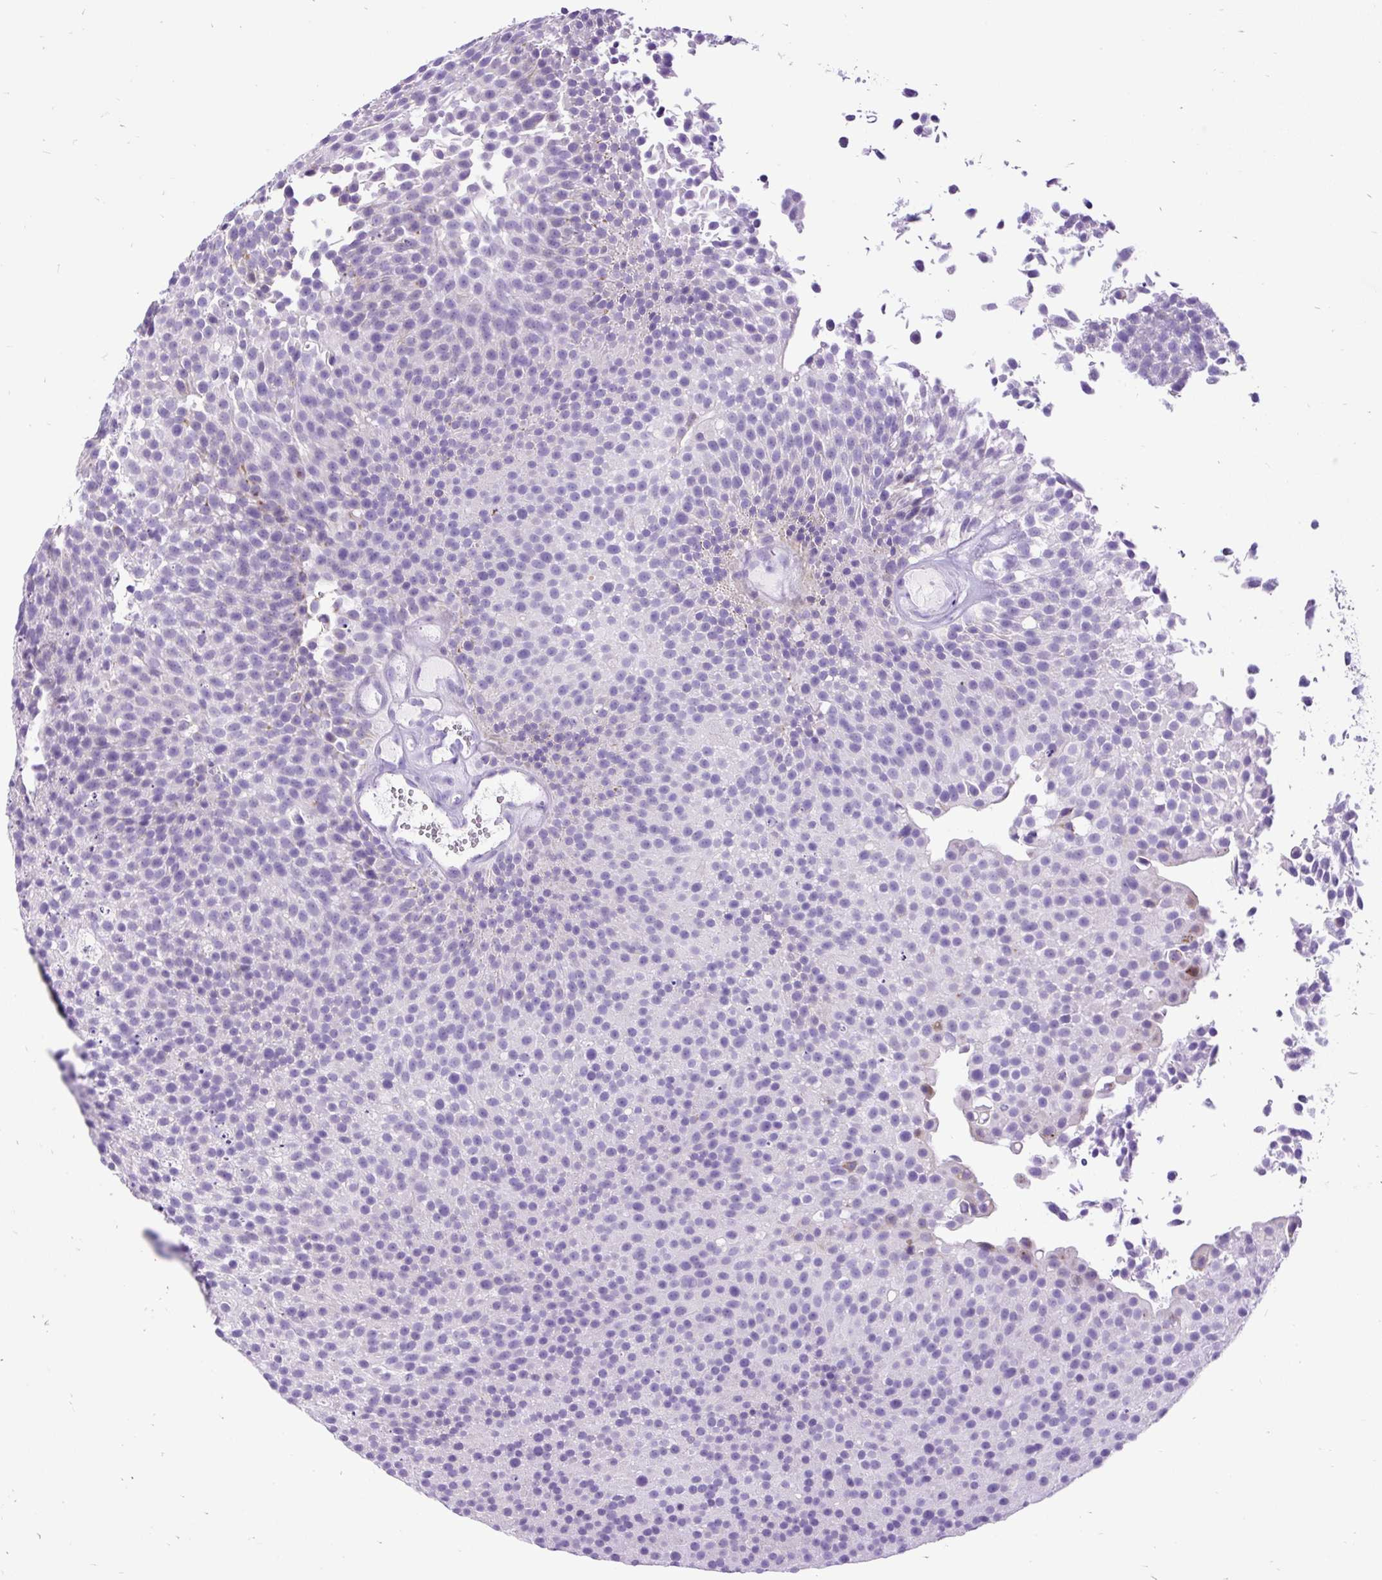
{"staining": {"intensity": "negative", "quantity": "none", "location": "none"}, "tissue": "urothelial cancer", "cell_type": "Tumor cells", "image_type": "cancer", "snomed": [{"axis": "morphology", "description": "Urothelial carcinoma, Low grade"}, {"axis": "topography", "description": "Urinary bladder"}], "caption": "Low-grade urothelial carcinoma was stained to show a protein in brown. There is no significant positivity in tumor cells.", "gene": "PDIA2", "patient": {"sex": "female", "age": 79}}